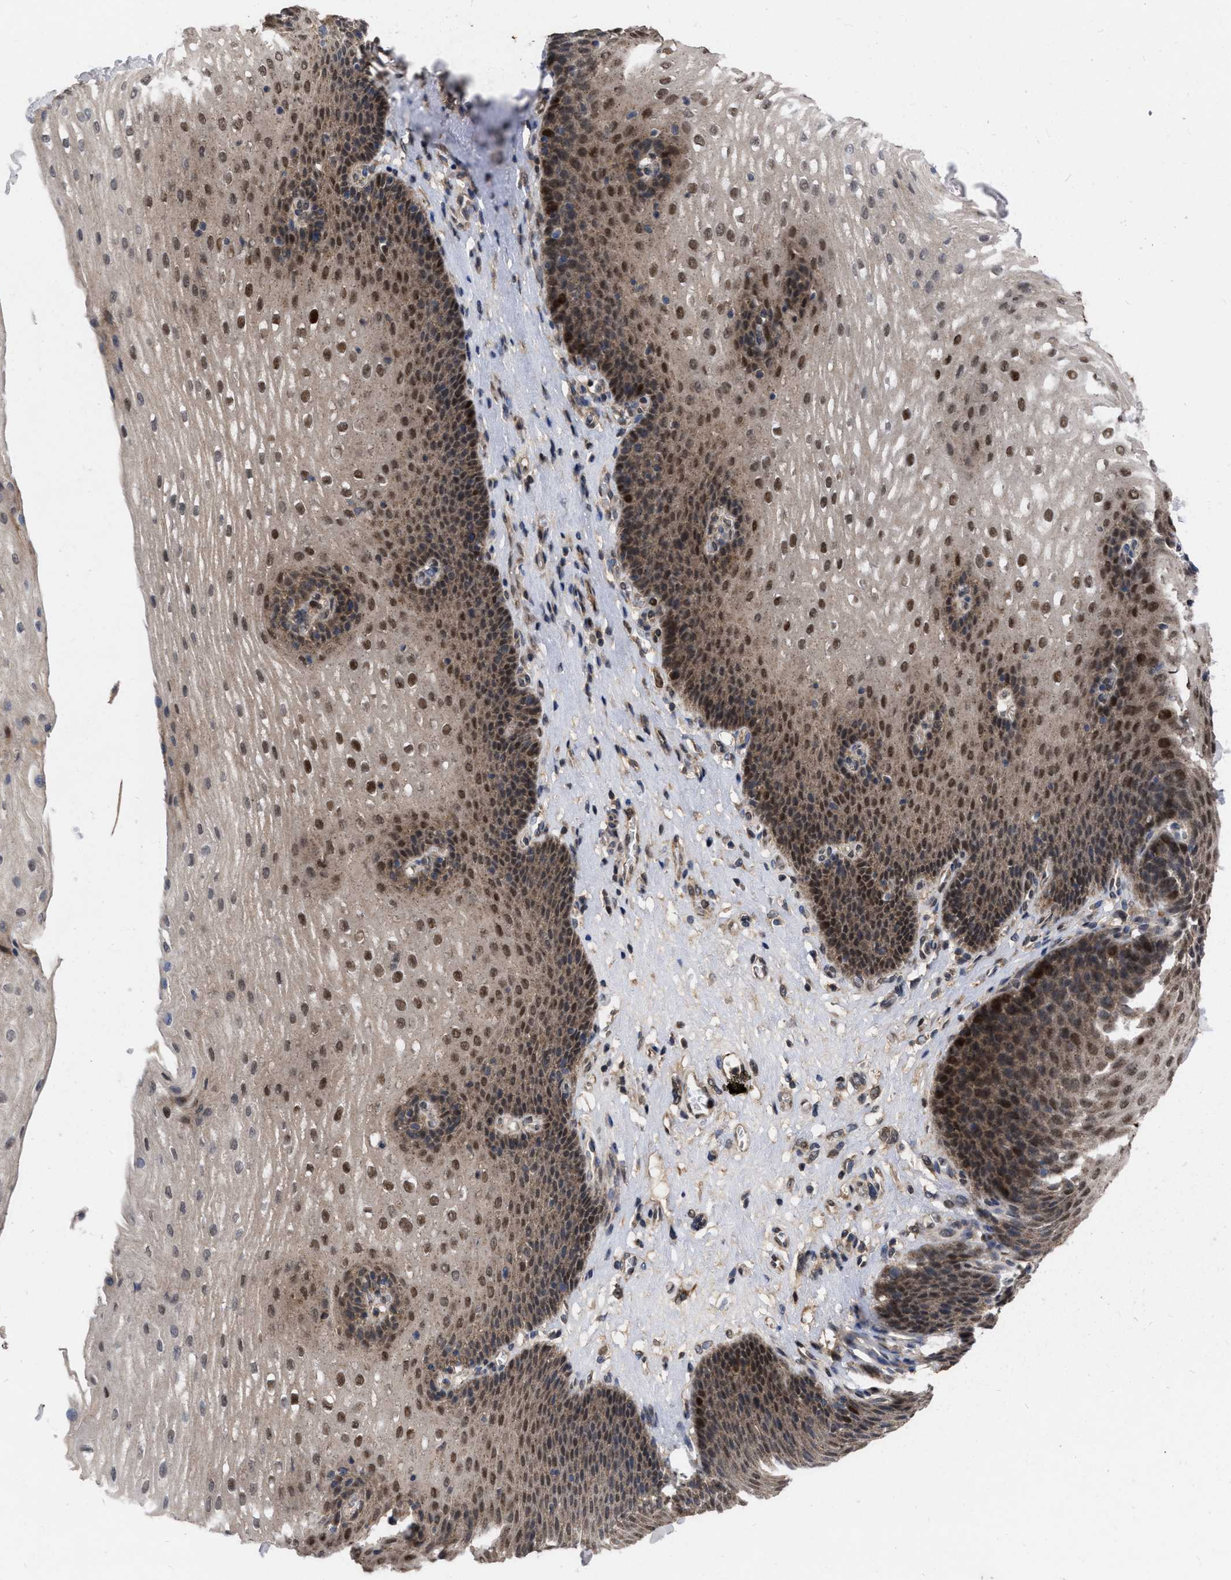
{"staining": {"intensity": "moderate", "quantity": ">75%", "location": "cytoplasmic/membranous,nuclear"}, "tissue": "esophagus", "cell_type": "Squamous epithelial cells", "image_type": "normal", "snomed": [{"axis": "morphology", "description": "Normal tissue, NOS"}, {"axis": "topography", "description": "Esophagus"}], "caption": "Brown immunohistochemical staining in benign esophagus demonstrates moderate cytoplasmic/membranous,nuclear positivity in approximately >75% of squamous epithelial cells.", "gene": "MDM4", "patient": {"sex": "male", "age": 48}}